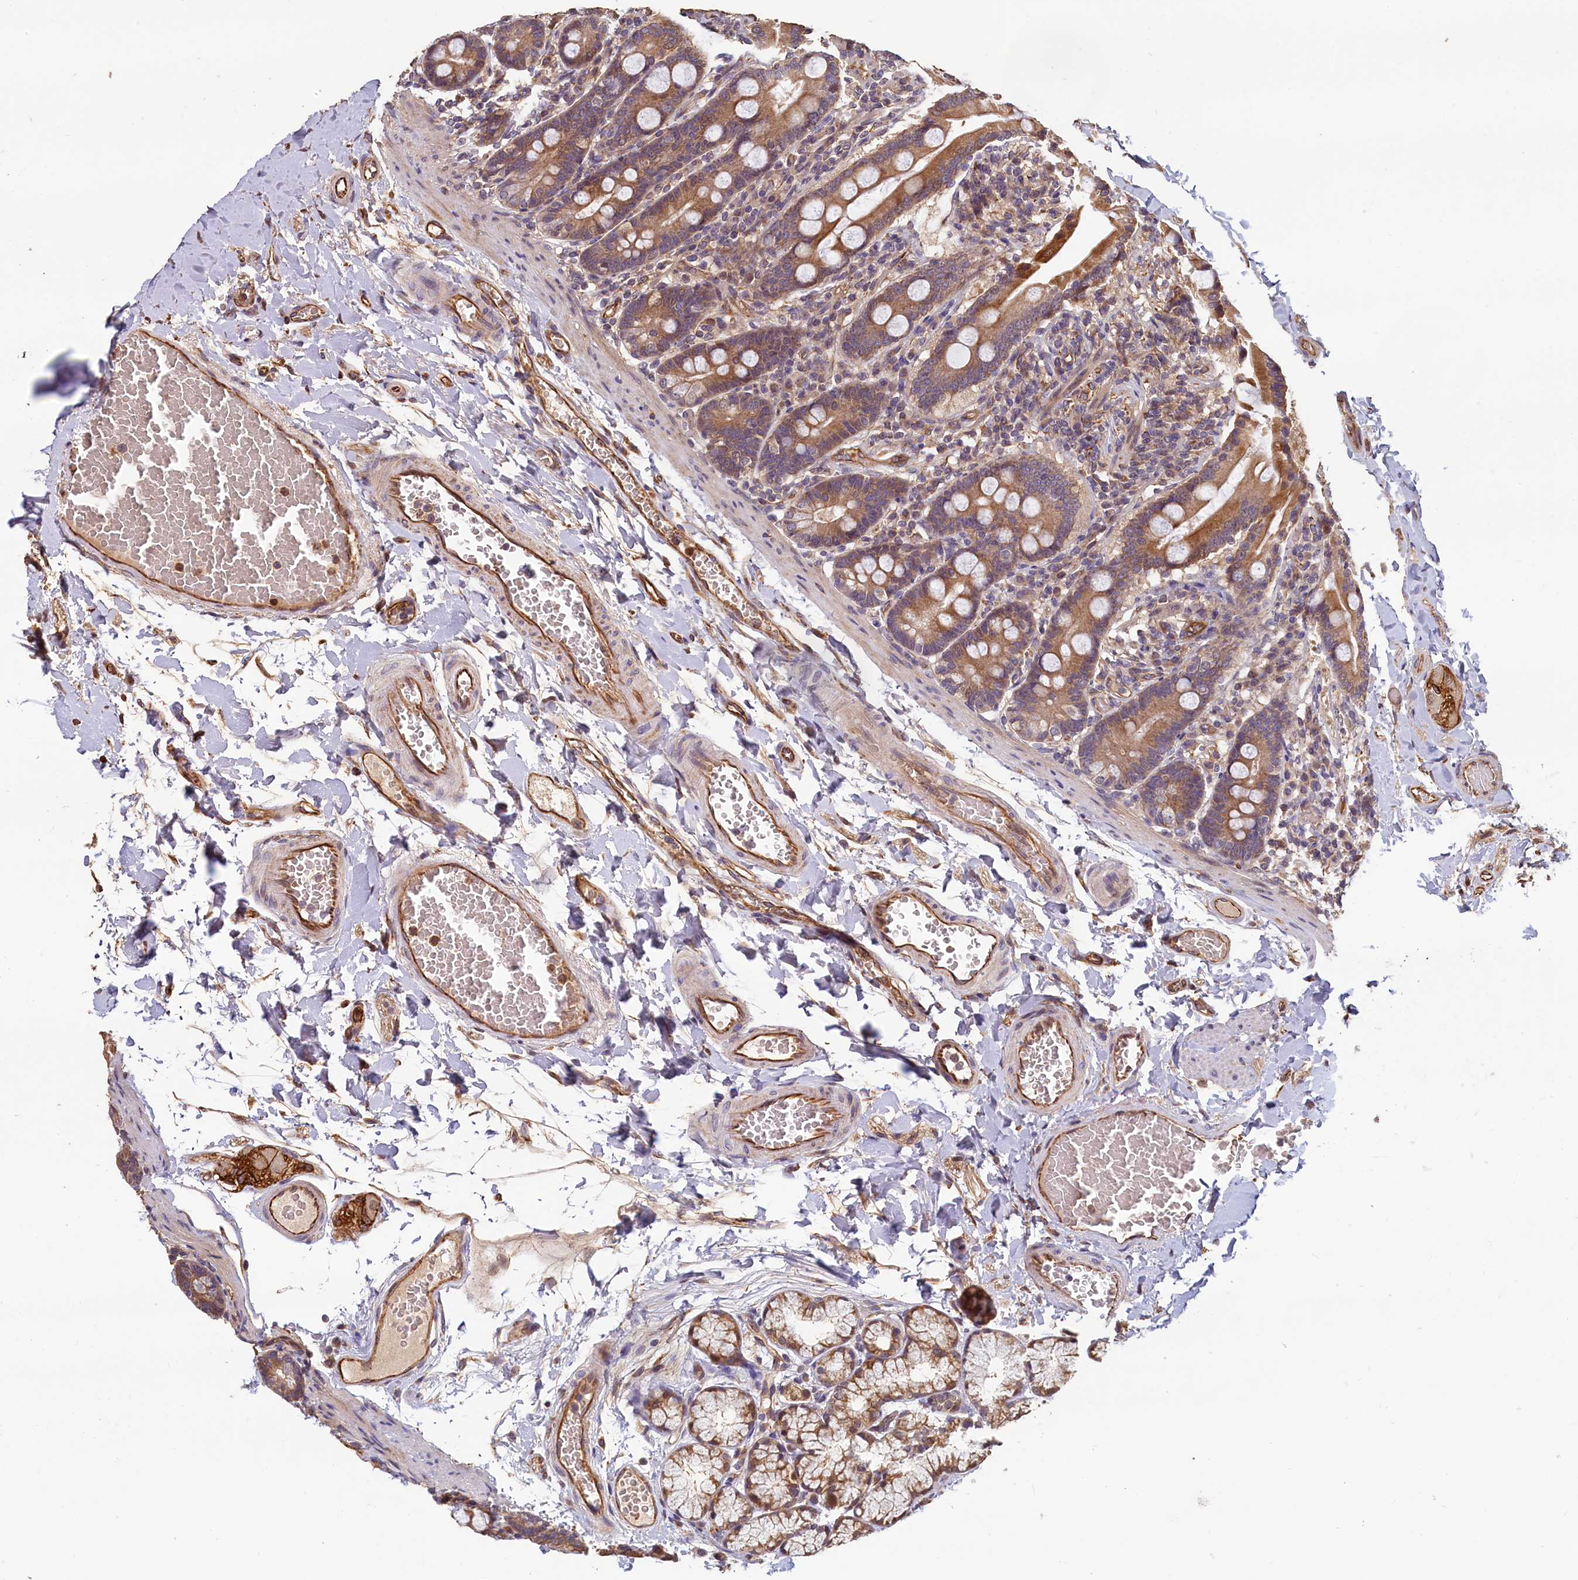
{"staining": {"intensity": "moderate", "quantity": ">75%", "location": "cytoplasmic/membranous"}, "tissue": "duodenum", "cell_type": "Glandular cells", "image_type": "normal", "snomed": [{"axis": "morphology", "description": "Normal tissue, NOS"}, {"axis": "topography", "description": "Duodenum"}], "caption": "Immunohistochemical staining of normal human duodenum demonstrates medium levels of moderate cytoplasmic/membranous staining in about >75% of glandular cells.", "gene": "ACSBG1", "patient": {"sex": "male", "age": 54}}